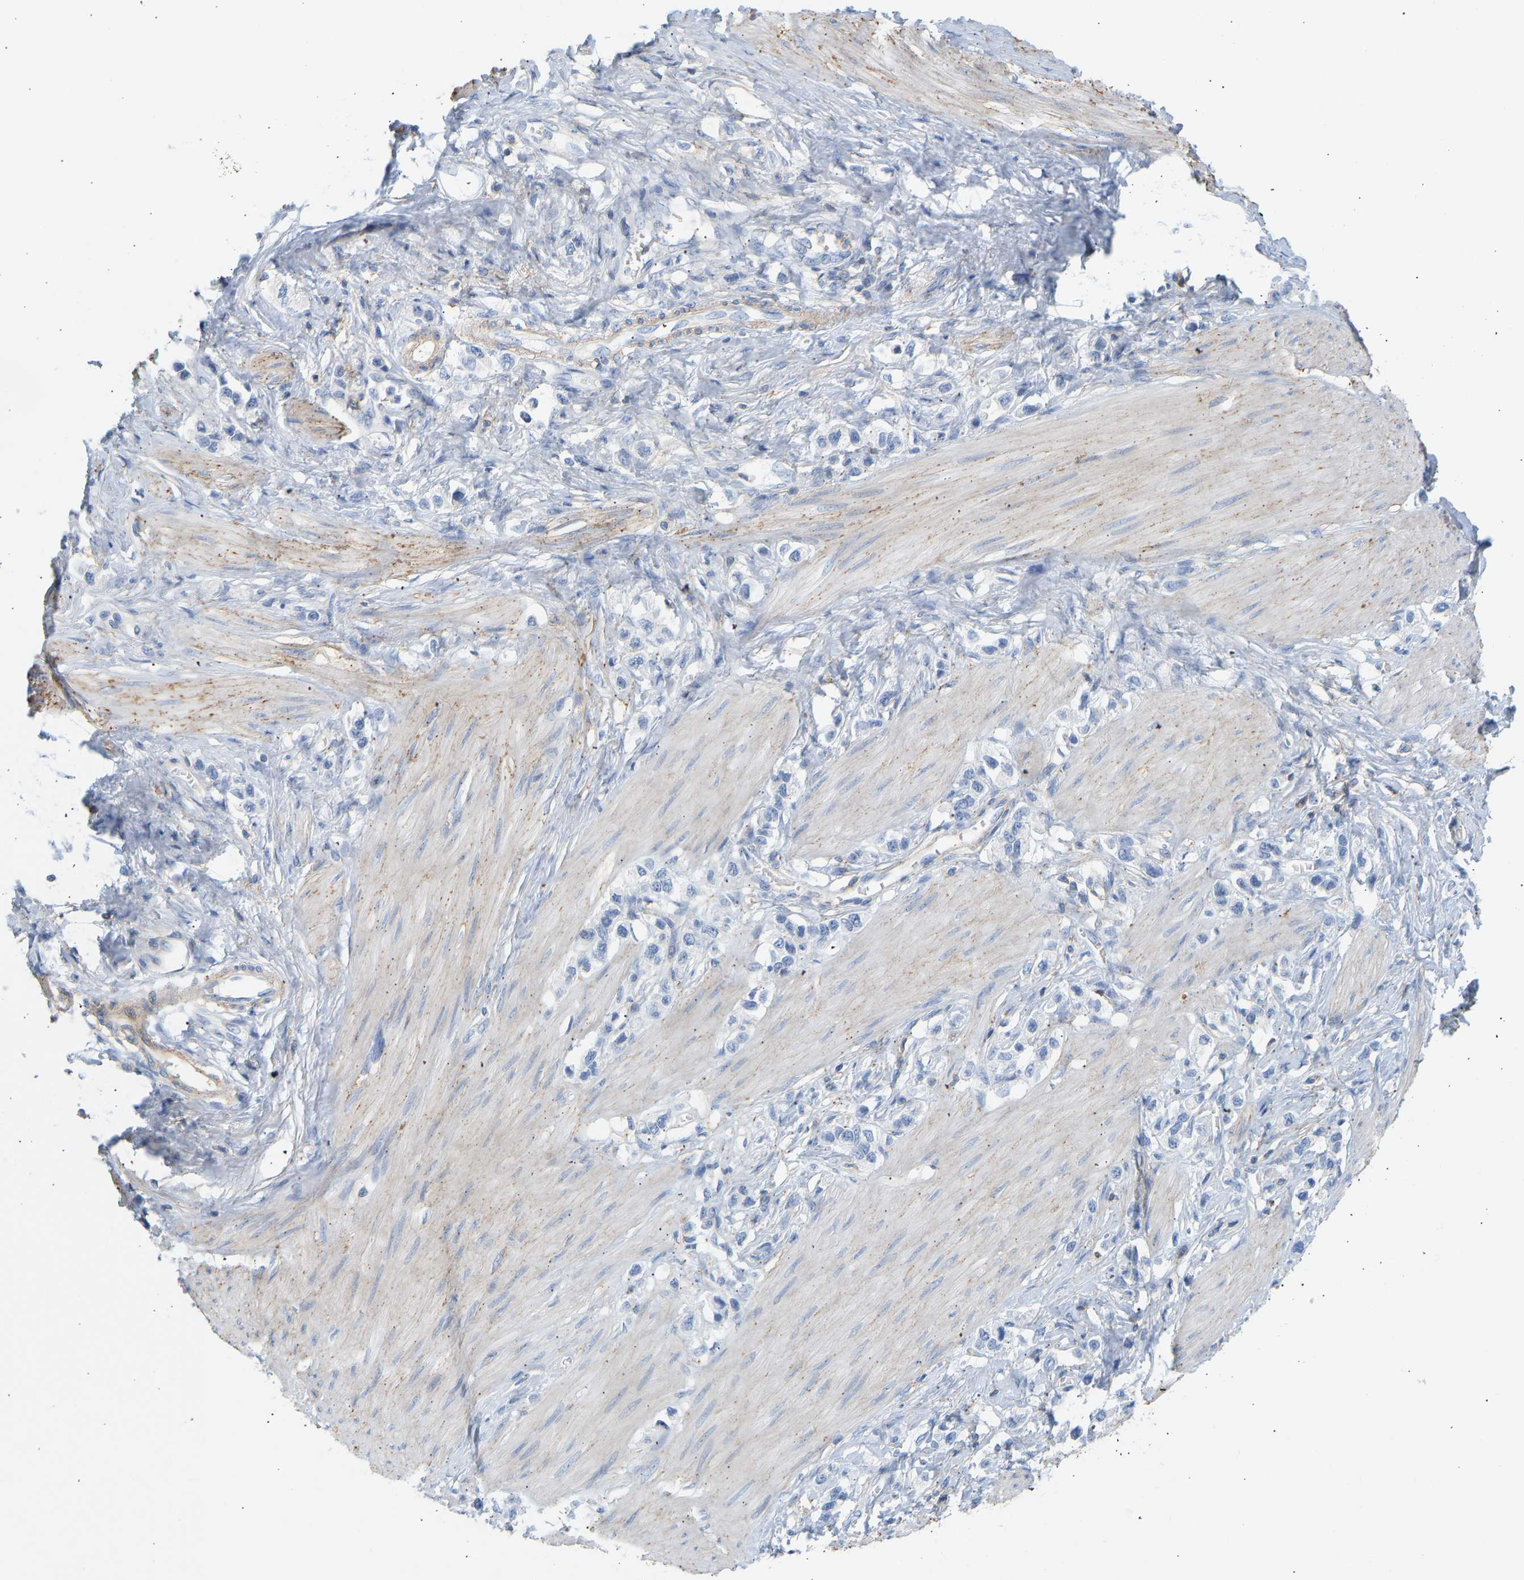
{"staining": {"intensity": "negative", "quantity": "none", "location": "none"}, "tissue": "stomach cancer", "cell_type": "Tumor cells", "image_type": "cancer", "snomed": [{"axis": "morphology", "description": "Adenocarcinoma, NOS"}, {"axis": "topography", "description": "Stomach"}], "caption": "This is an immunohistochemistry (IHC) micrograph of stomach cancer (adenocarcinoma). There is no expression in tumor cells.", "gene": "BVES", "patient": {"sex": "female", "age": 65}}